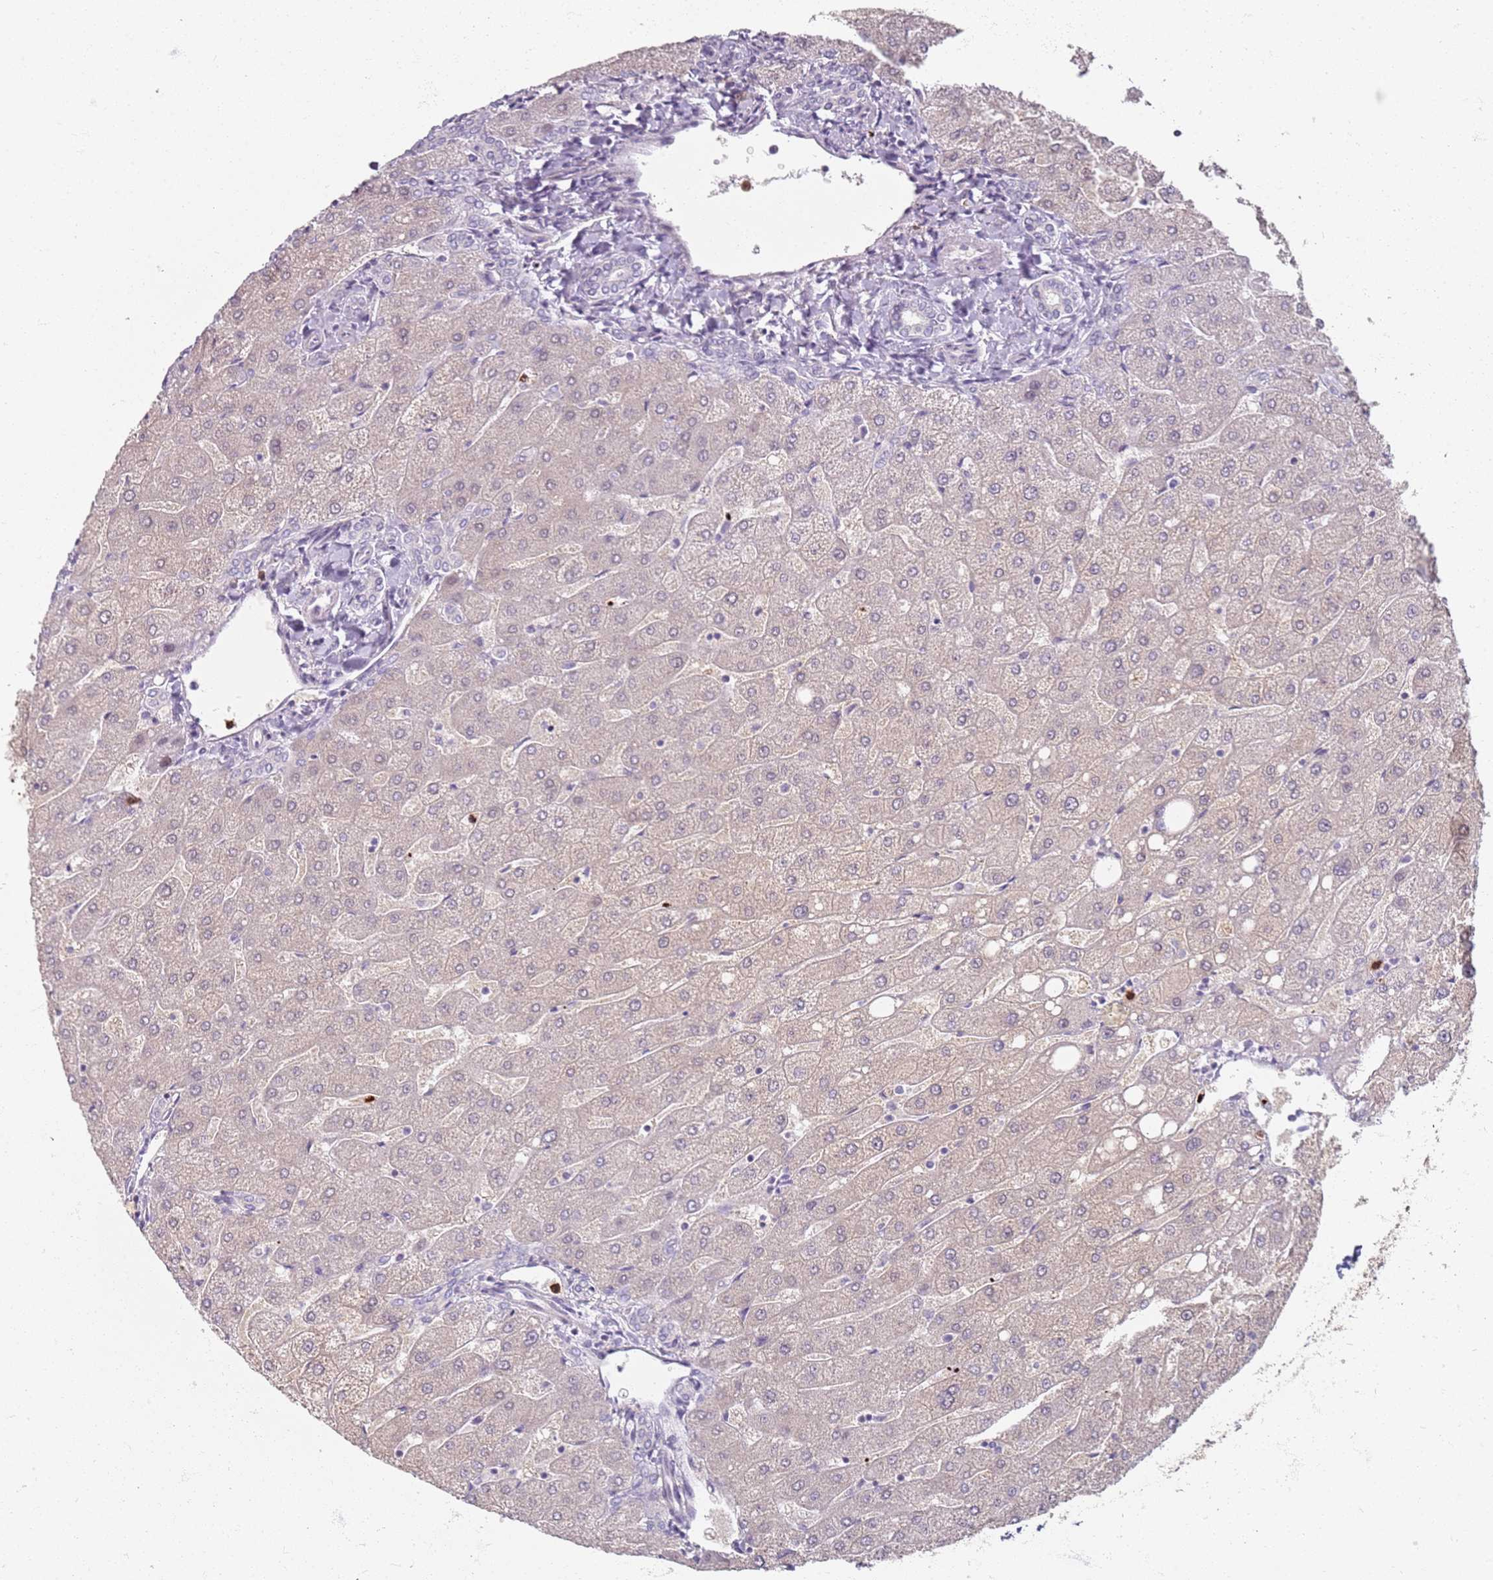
{"staining": {"intensity": "negative", "quantity": "none", "location": "none"}, "tissue": "liver", "cell_type": "Cholangiocytes", "image_type": "normal", "snomed": [{"axis": "morphology", "description": "Normal tissue, NOS"}, {"axis": "topography", "description": "Liver"}], "caption": "IHC of normal human liver demonstrates no staining in cholangiocytes. The staining is performed using DAB brown chromogen with nuclei counter-stained in using hematoxylin.", "gene": "CD40LG", "patient": {"sex": "male", "age": 67}}